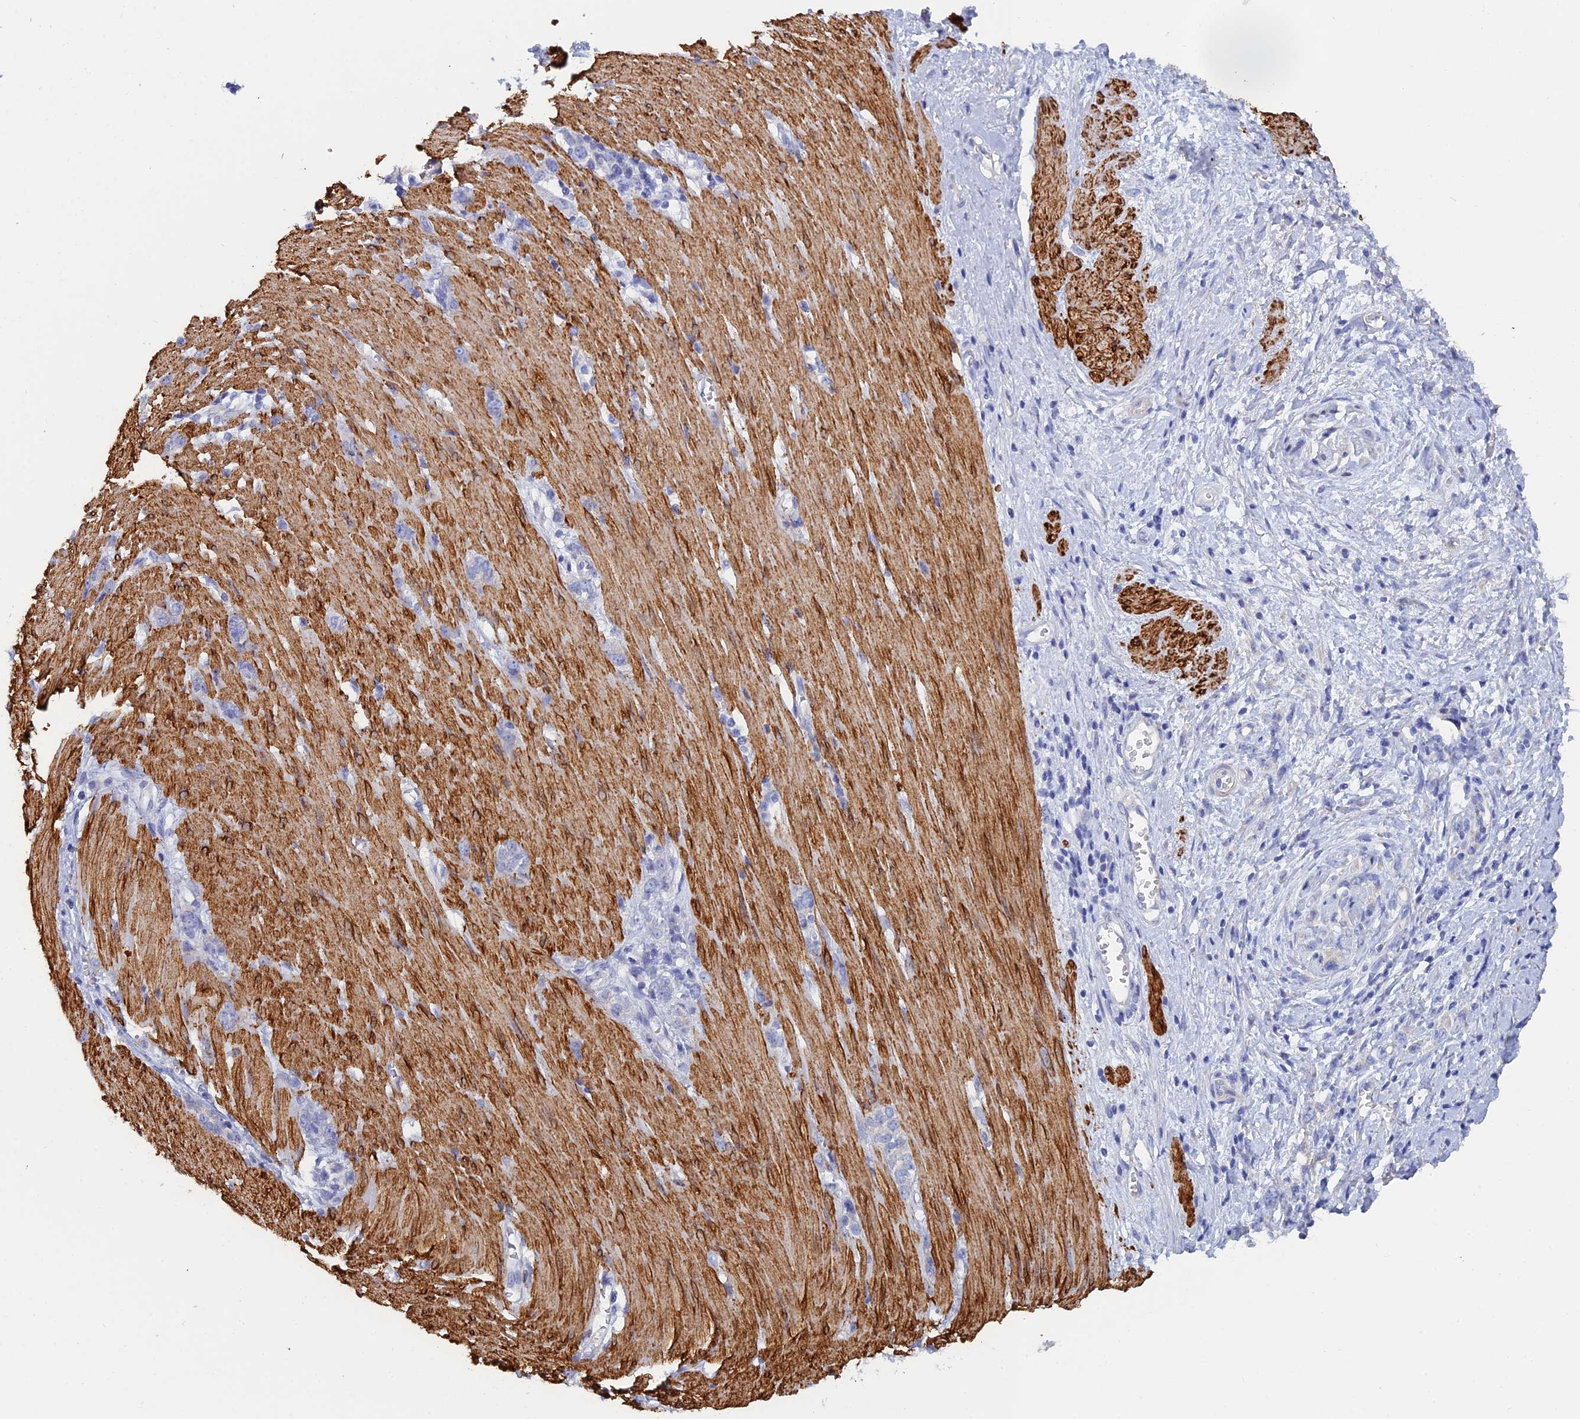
{"staining": {"intensity": "negative", "quantity": "none", "location": "none"}, "tissue": "stomach cancer", "cell_type": "Tumor cells", "image_type": "cancer", "snomed": [{"axis": "morphology", "description": "Adenocarcinoma, NOS"}, {"axis": "topography", "description": "Stomach"}], "caption": "IHC histopathology image of human stomach cancer stained for a protein (brown), which exhibits no staining in tumor cells.", "gene": "PCDHA8", "patient": {"sex": "female", "age": 76}}